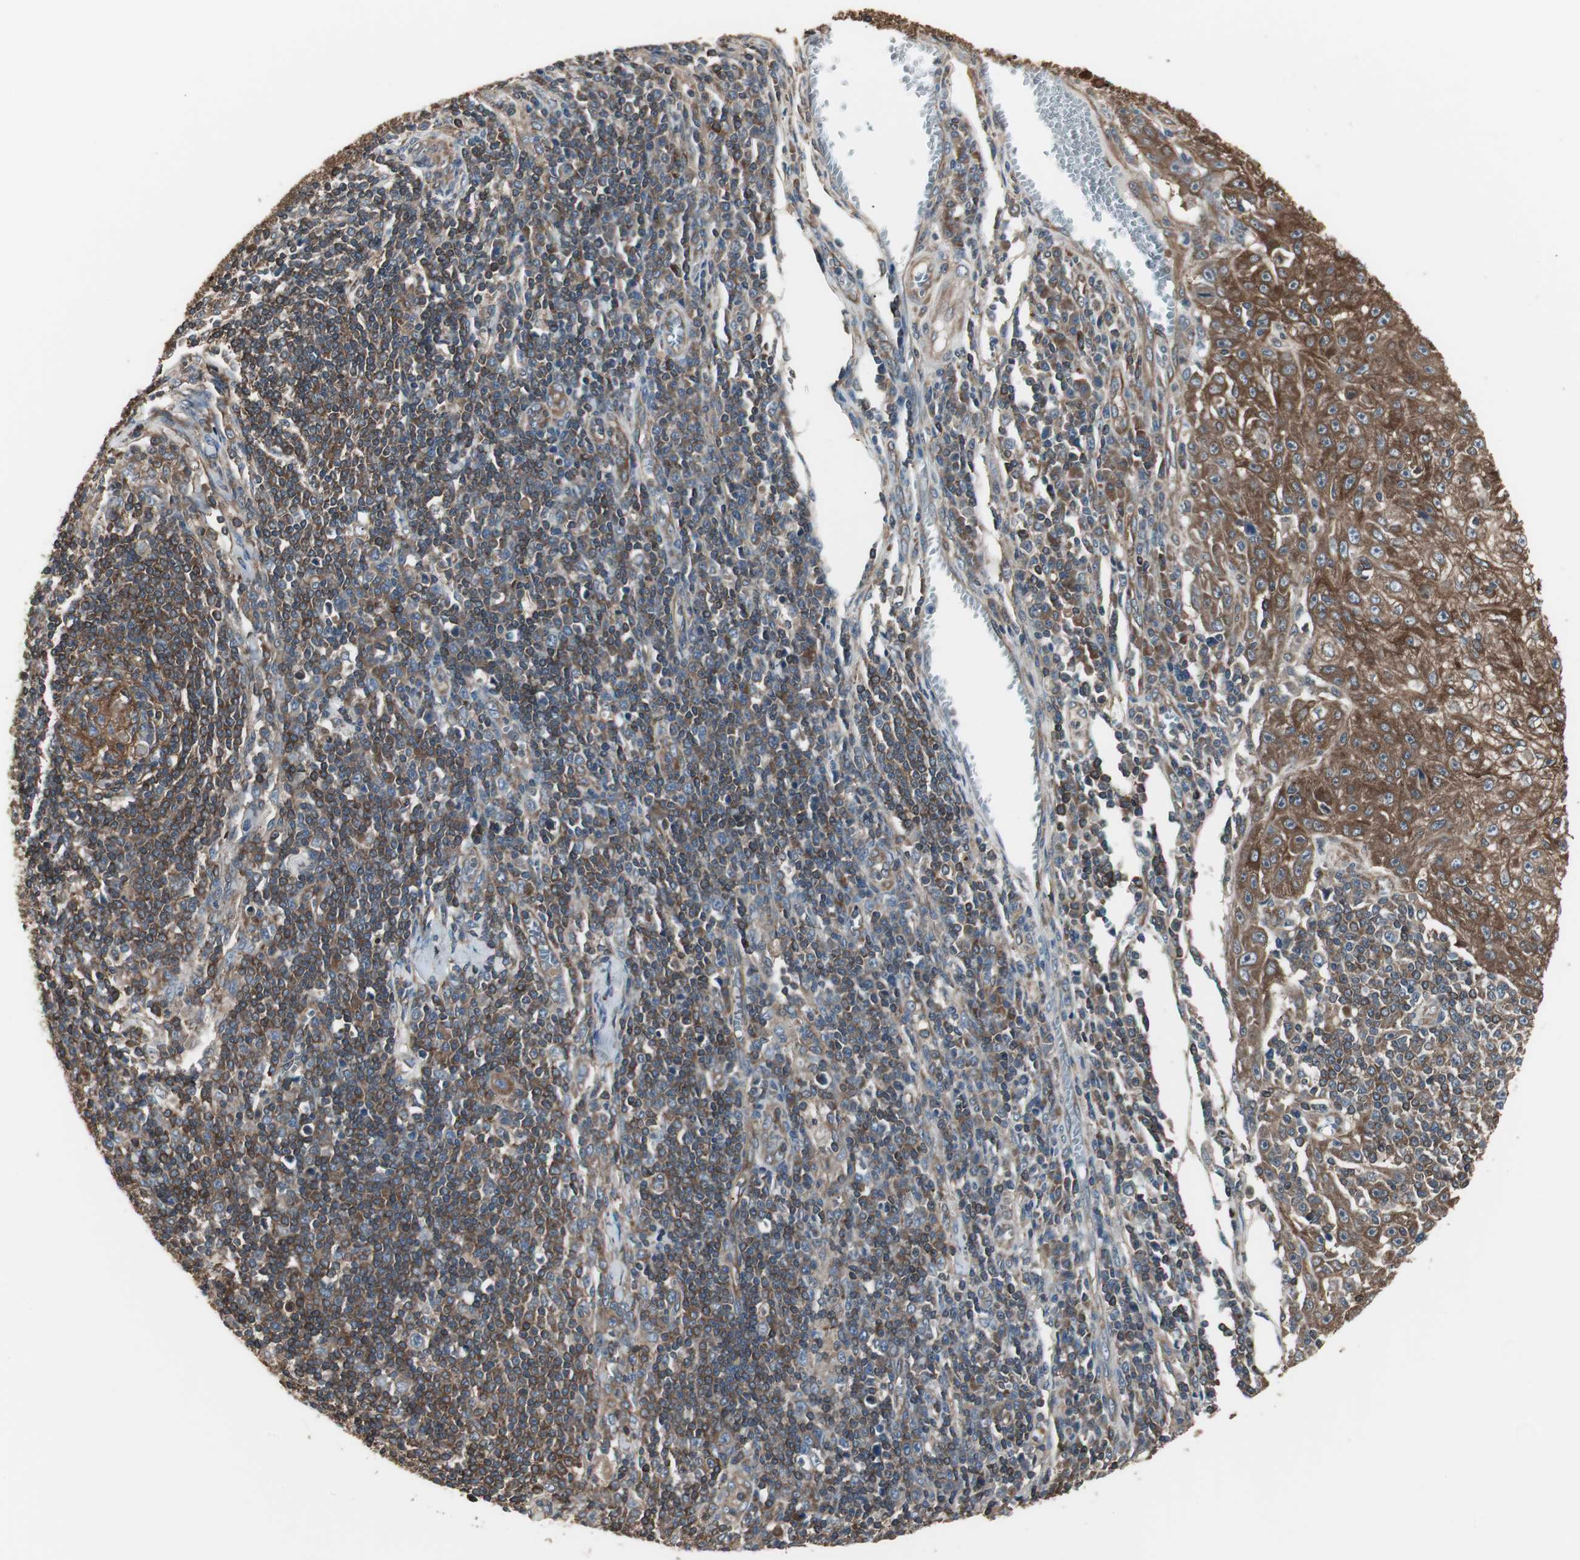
{"staining": {"intensity": "strong", "quantity": ">75%", "location": "cytoplasmic/membranous"}, "tissue": "skin cancer", "cell_type": "Tumor cells", "image_type": "cancer", "snomed": [{"axis": "morphology", "description": "Squamous cell carcinoma, NOS"}, {"axis": "topography", "description": "Skin"}], "caption": "Human skin cancer (squamous cell carcinoma) stained for a protein (brown) displays strong cytoplasmic/membranous positive expression in approximately >75% of tumor cells.", "gene": "CAPNS1", "patient": {"sex": "male", "age": 75}}